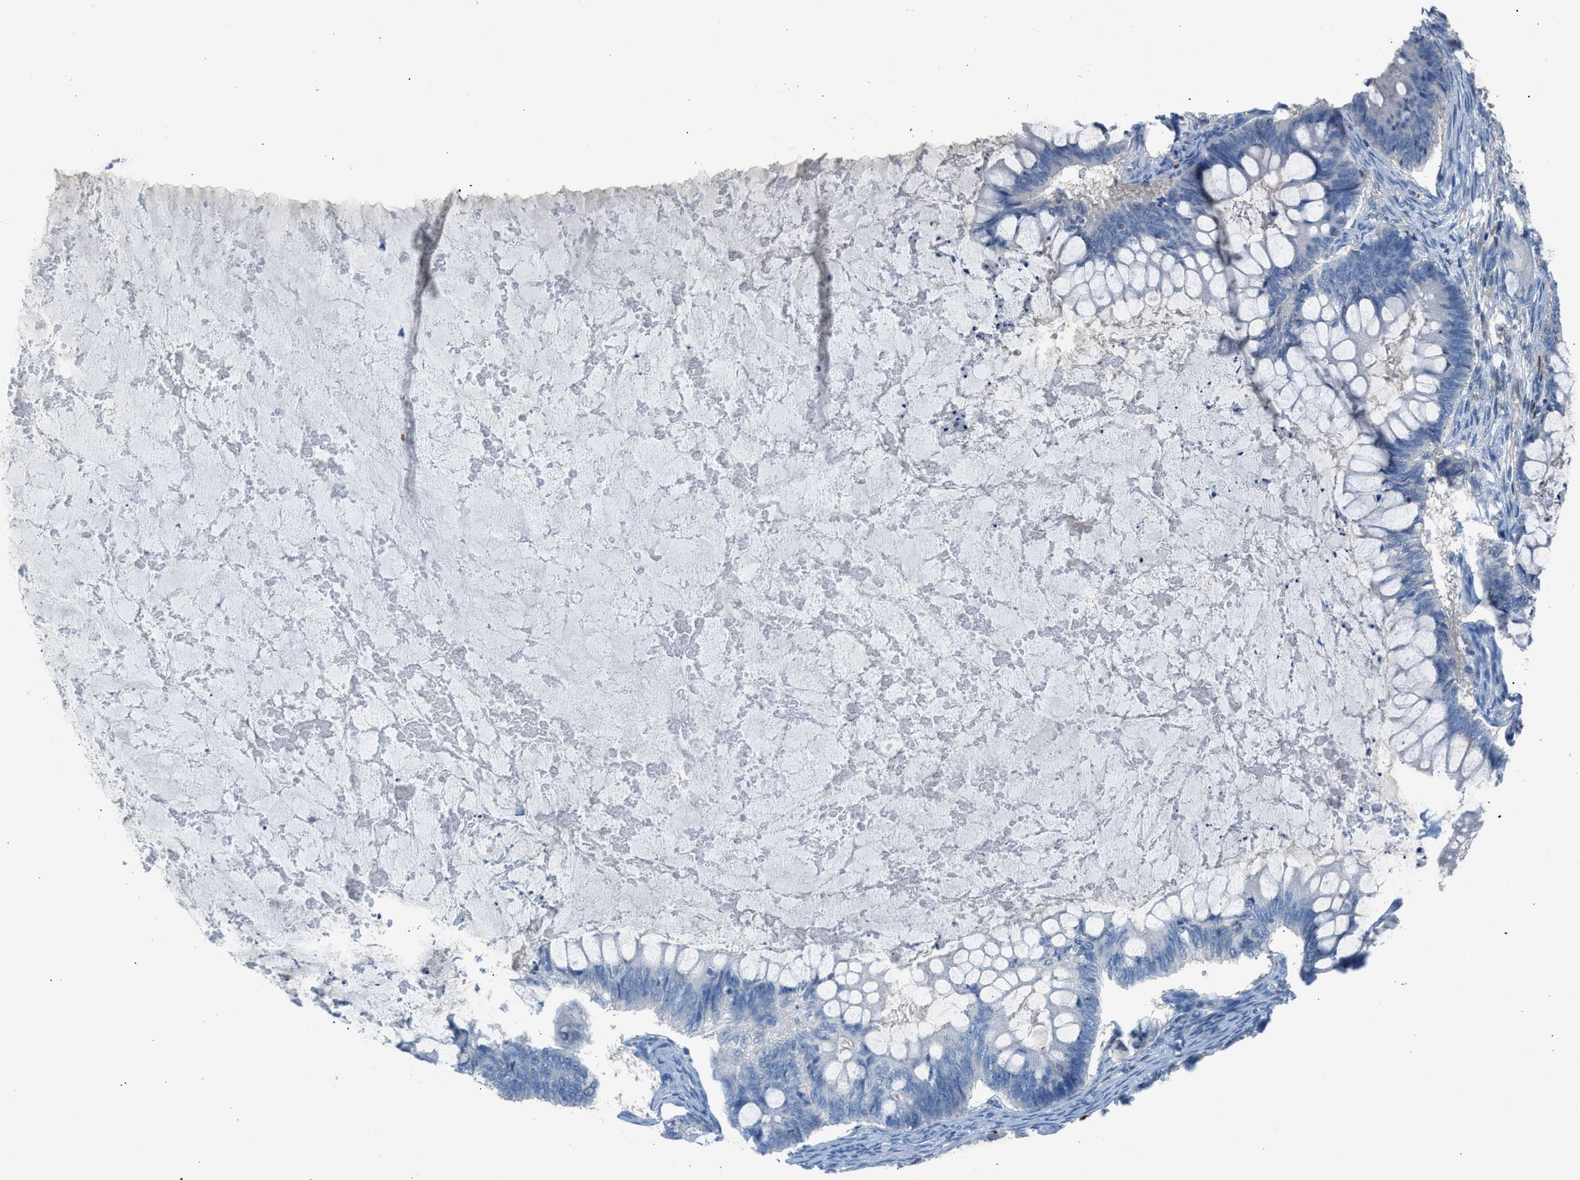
{"staining": {"intensity": "negative", "quantity": "none", "location": "none"}, "tissue": "ovarian cancer", "cell_type": "Tumor cells", "image_type": "cancer", "snomed": [{"axis": "morphology", "description": "Cystadenocarcinoma, mucinous, NOS"}, {"axis": "topography", "description": "Ovary"}], "caption": "The IHC histopathology image has no significant staining in tumor cells of ovarian mucinous cystadenocarcinoma tissue.", "gene": "CLEC10A", "patient": {"sex": "female", "age": 61}}